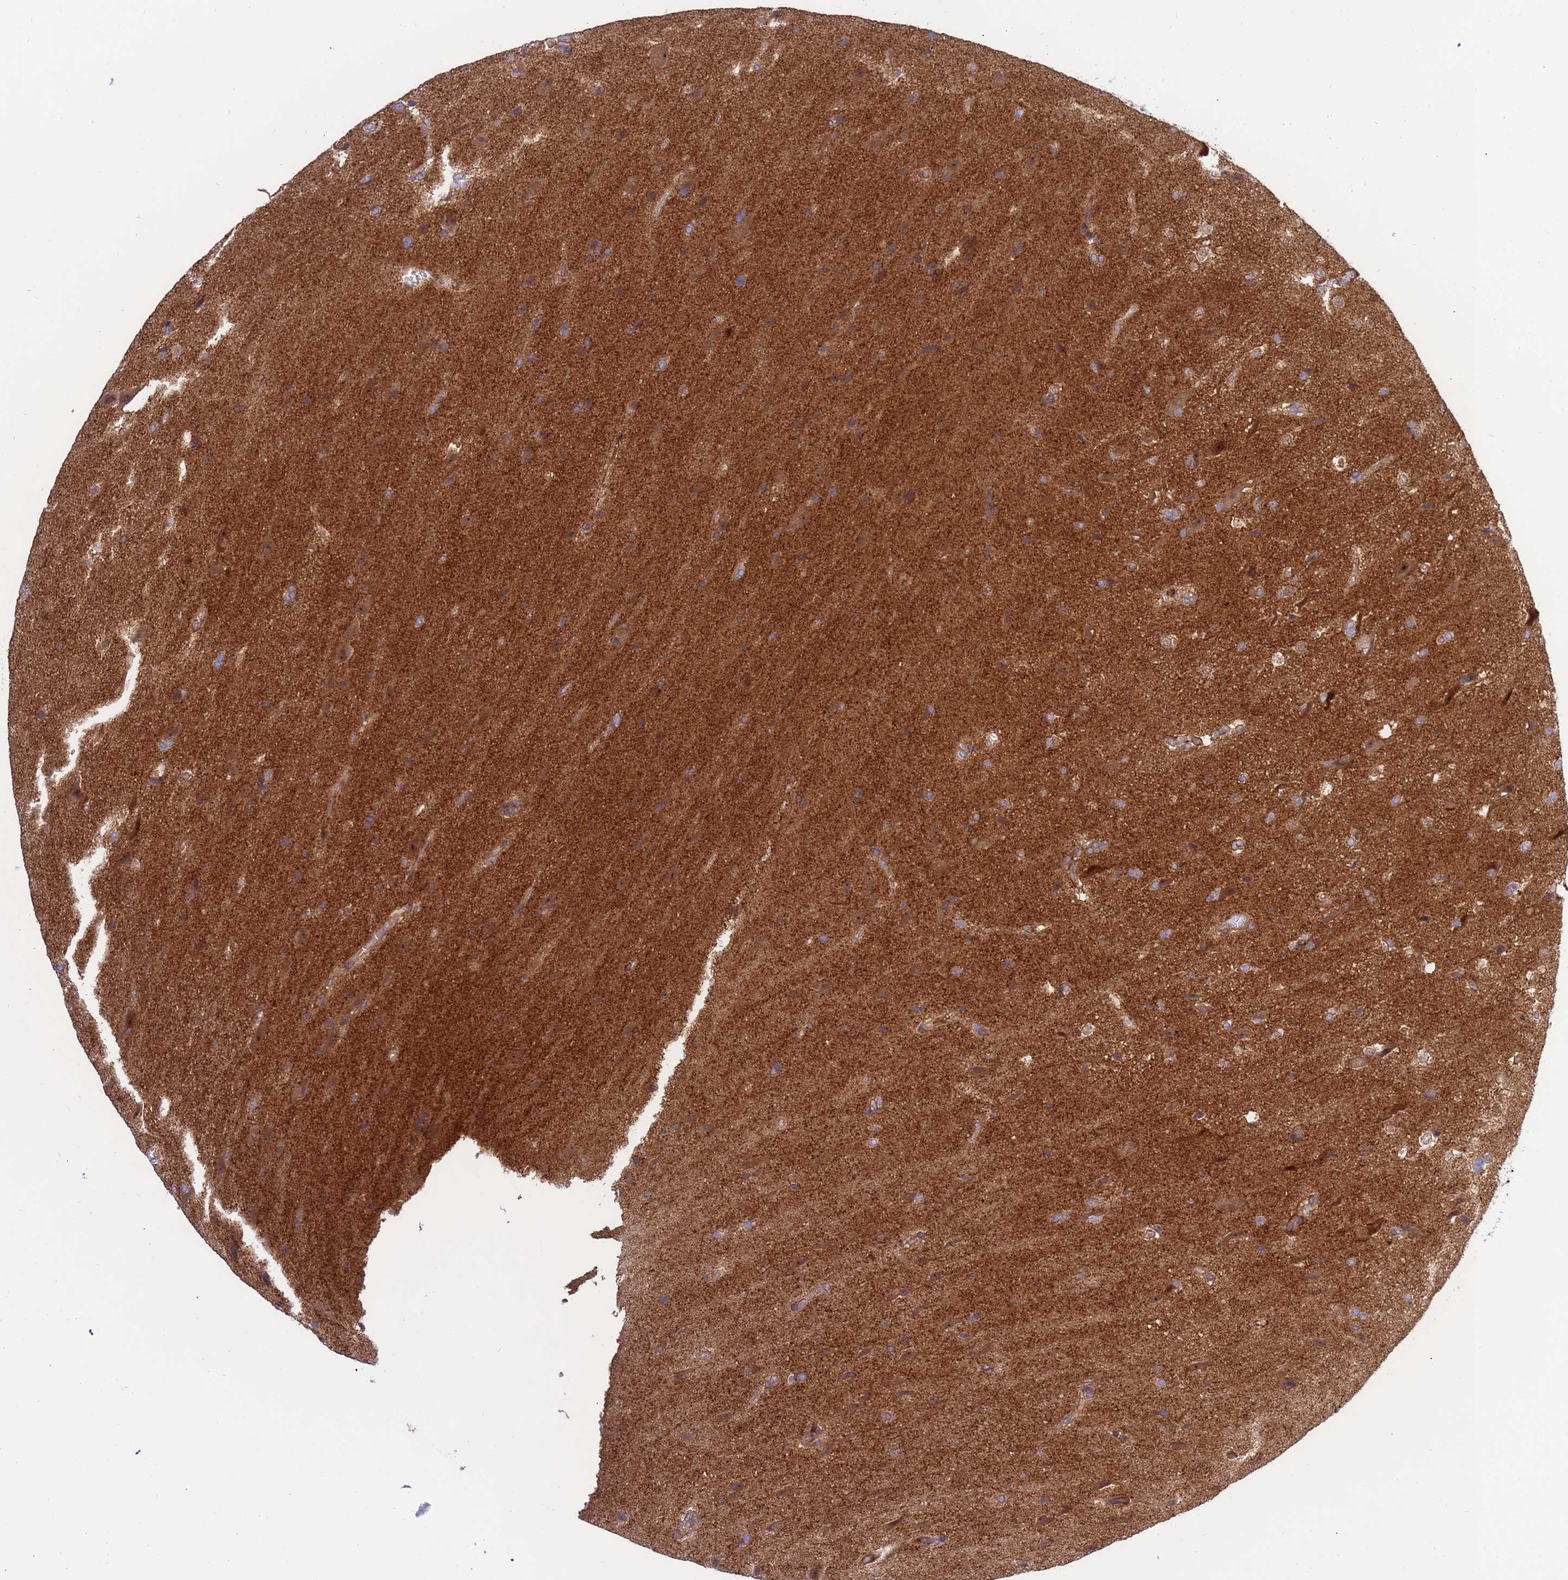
{"staining": {"intensity": "weak", "quantity": ">75%", "location": "cytoplasmic/membranous"}, "tissue": "glioma", "cell_type": "Tumor cells", "image_type": "cancer", "snomed": [{"axis": "morphology", "description": "Glioma, malignant, Low grade"}, {"axis": "topography", "description": "Brain"}], "caption": "Protein expression analysis of human glioma reveals weak cytoplasmic/membranous staining in approximately >75% of tumor cells.", "gene": "FOXRED1", "patient": {"sex": "male", "age": 66}}